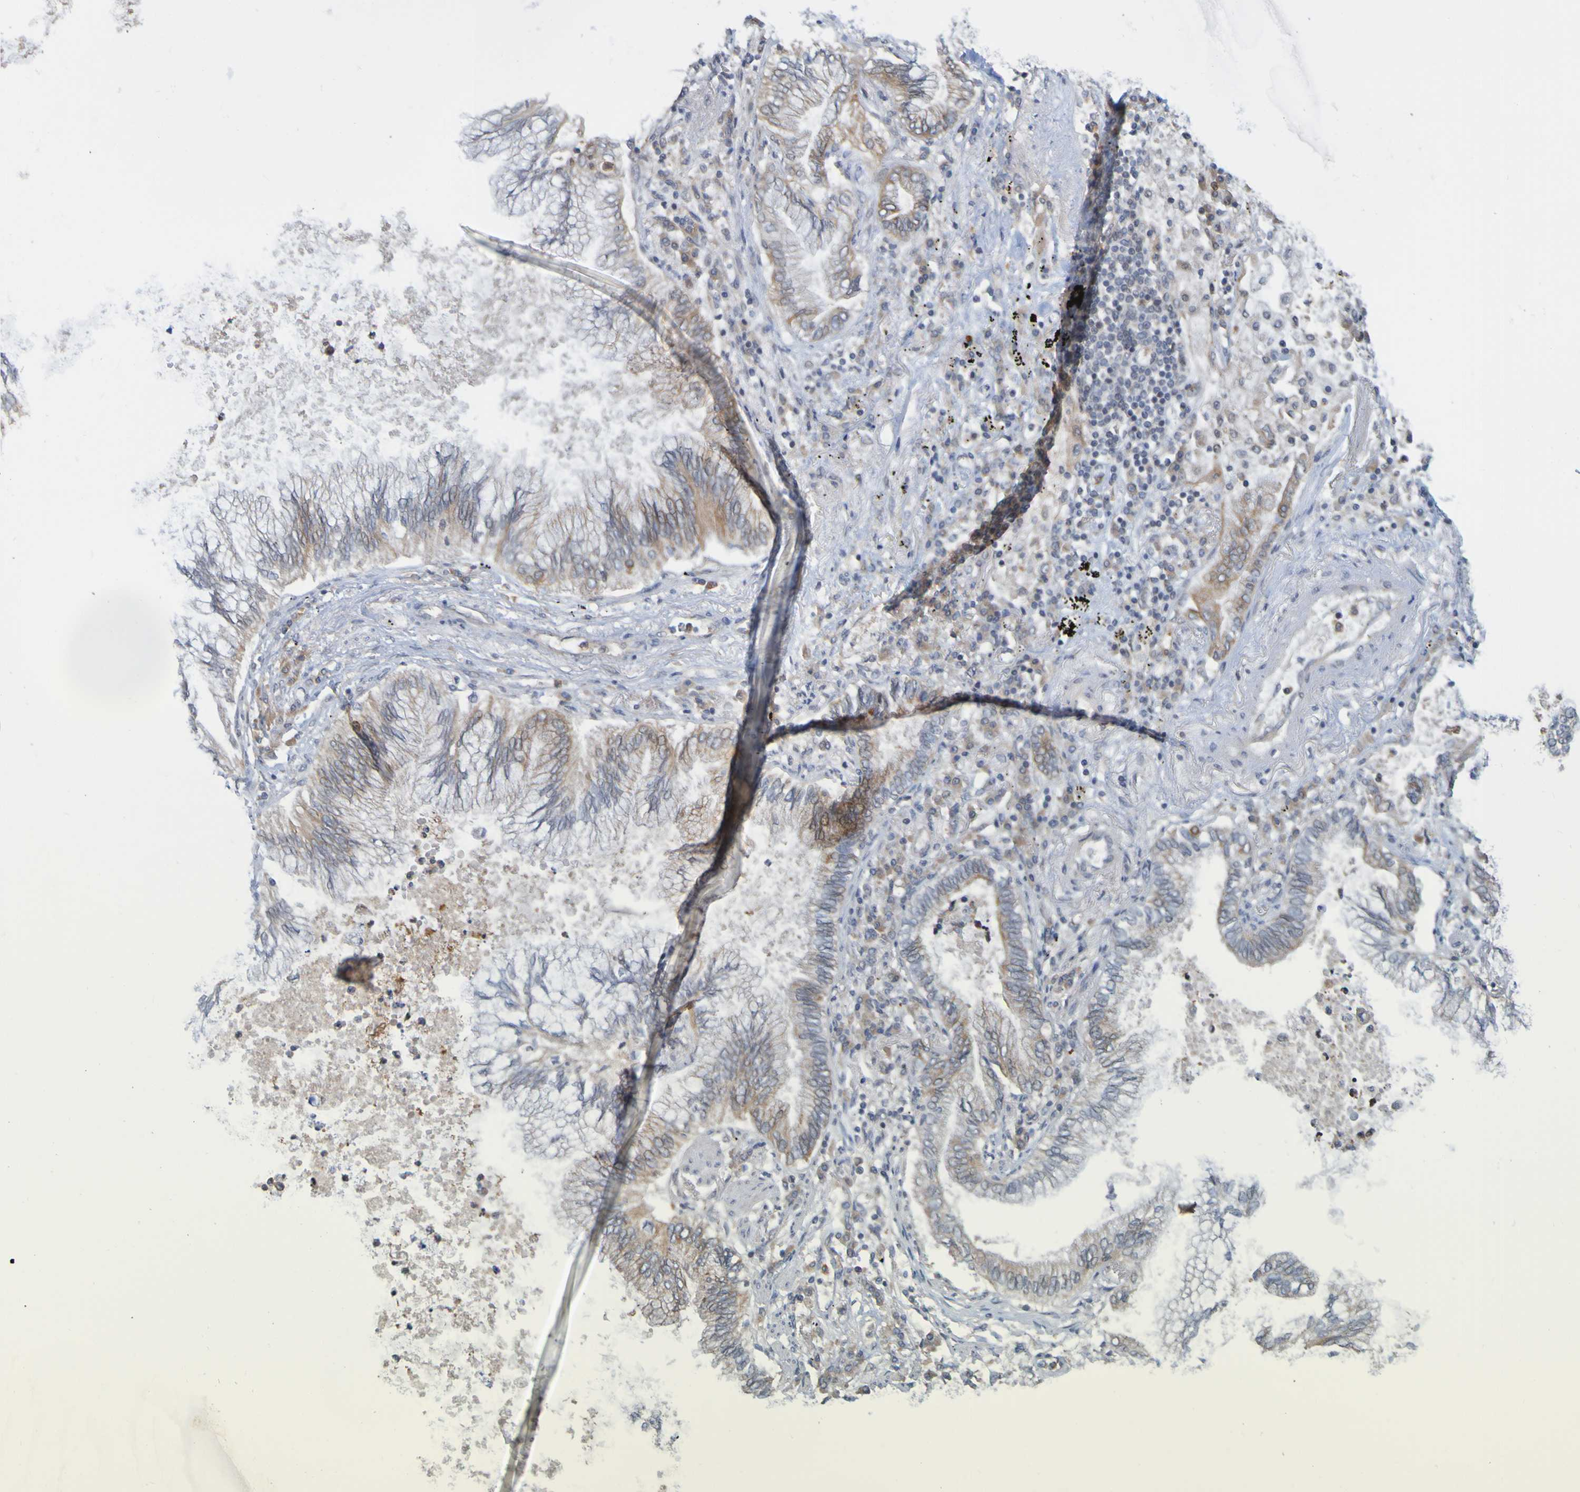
{"staining": {"intensity": "weak", "quantity": "25%-75%", "location": "cytoplasmic/membranous"}, "tissue": "lung cancer", "cell_type": "Tumor cells", "image_type": "cancer", "snomed": [{"axis": "morphology", "description": "Normal tissue, NOS"}, {"axis": "morphology", "description": "Adenocarcinoma, NOS"}, {"axis": "topography", "description": "Bronchus"}, {"axis": "topography", "description": "Lung"}], "caption": "Protein analysis of lung adenocarcinoma tissue demonstrates weak cytoplasmic/membranous positivity in about 25%-75% of tumor cells.", "gene": "NAV2", "patient": {"sex": "female", "age": 70}}